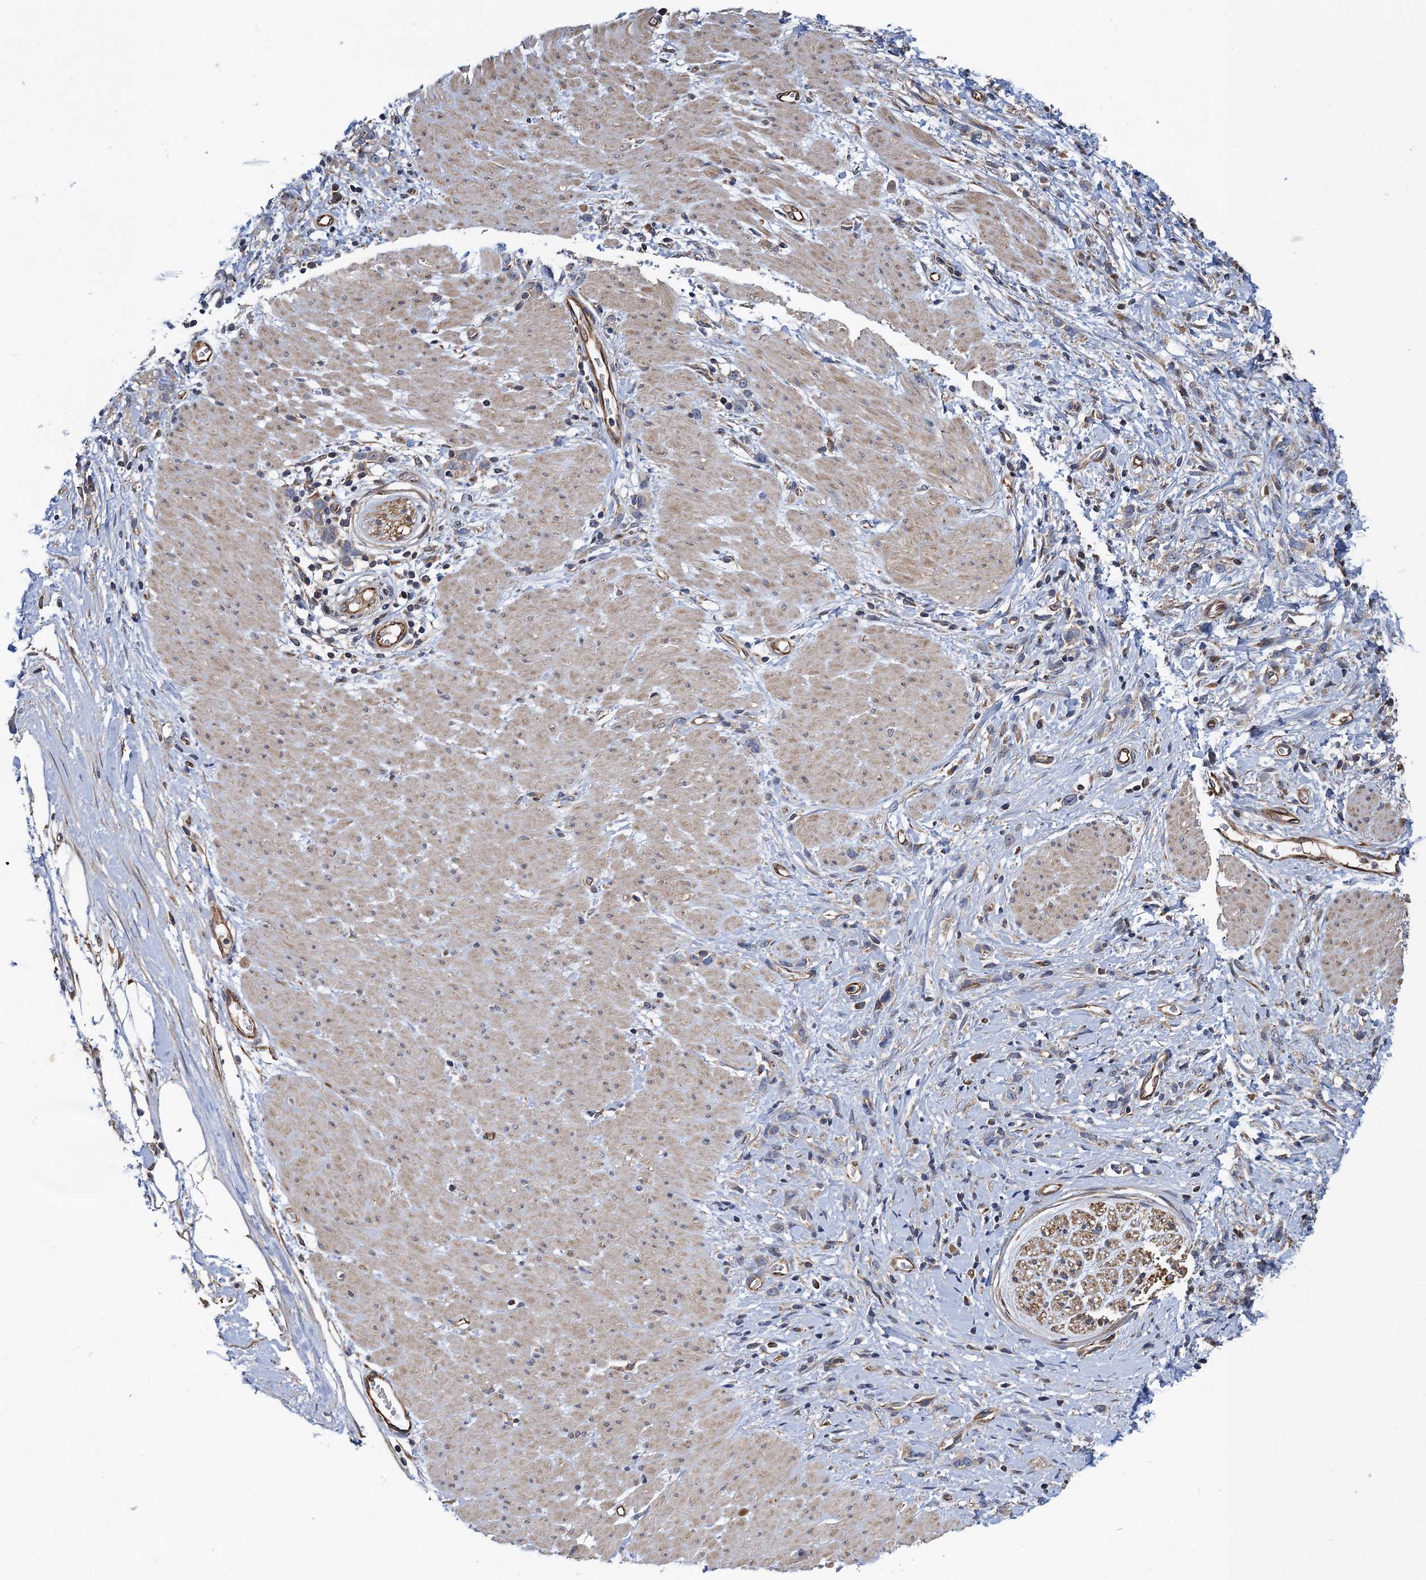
{"staining": {"intensity": "negative", "quantity": "none", "location": "none"}, "tissue": "stomach cancer", "cell_type": "Tumor cells", "image_type": "cancer", "snomed": [{"axis": "morphology", "description": "Adenocarcinoma, NOS"}, {"axis": "topography", "description": "Stomach"}], "caption": "Tumor cells are negative for protein expression in human stomach cancer (adenocarcinoma).", "gene": "PJA2", "patient": {"sex": "female", "age": 76}}